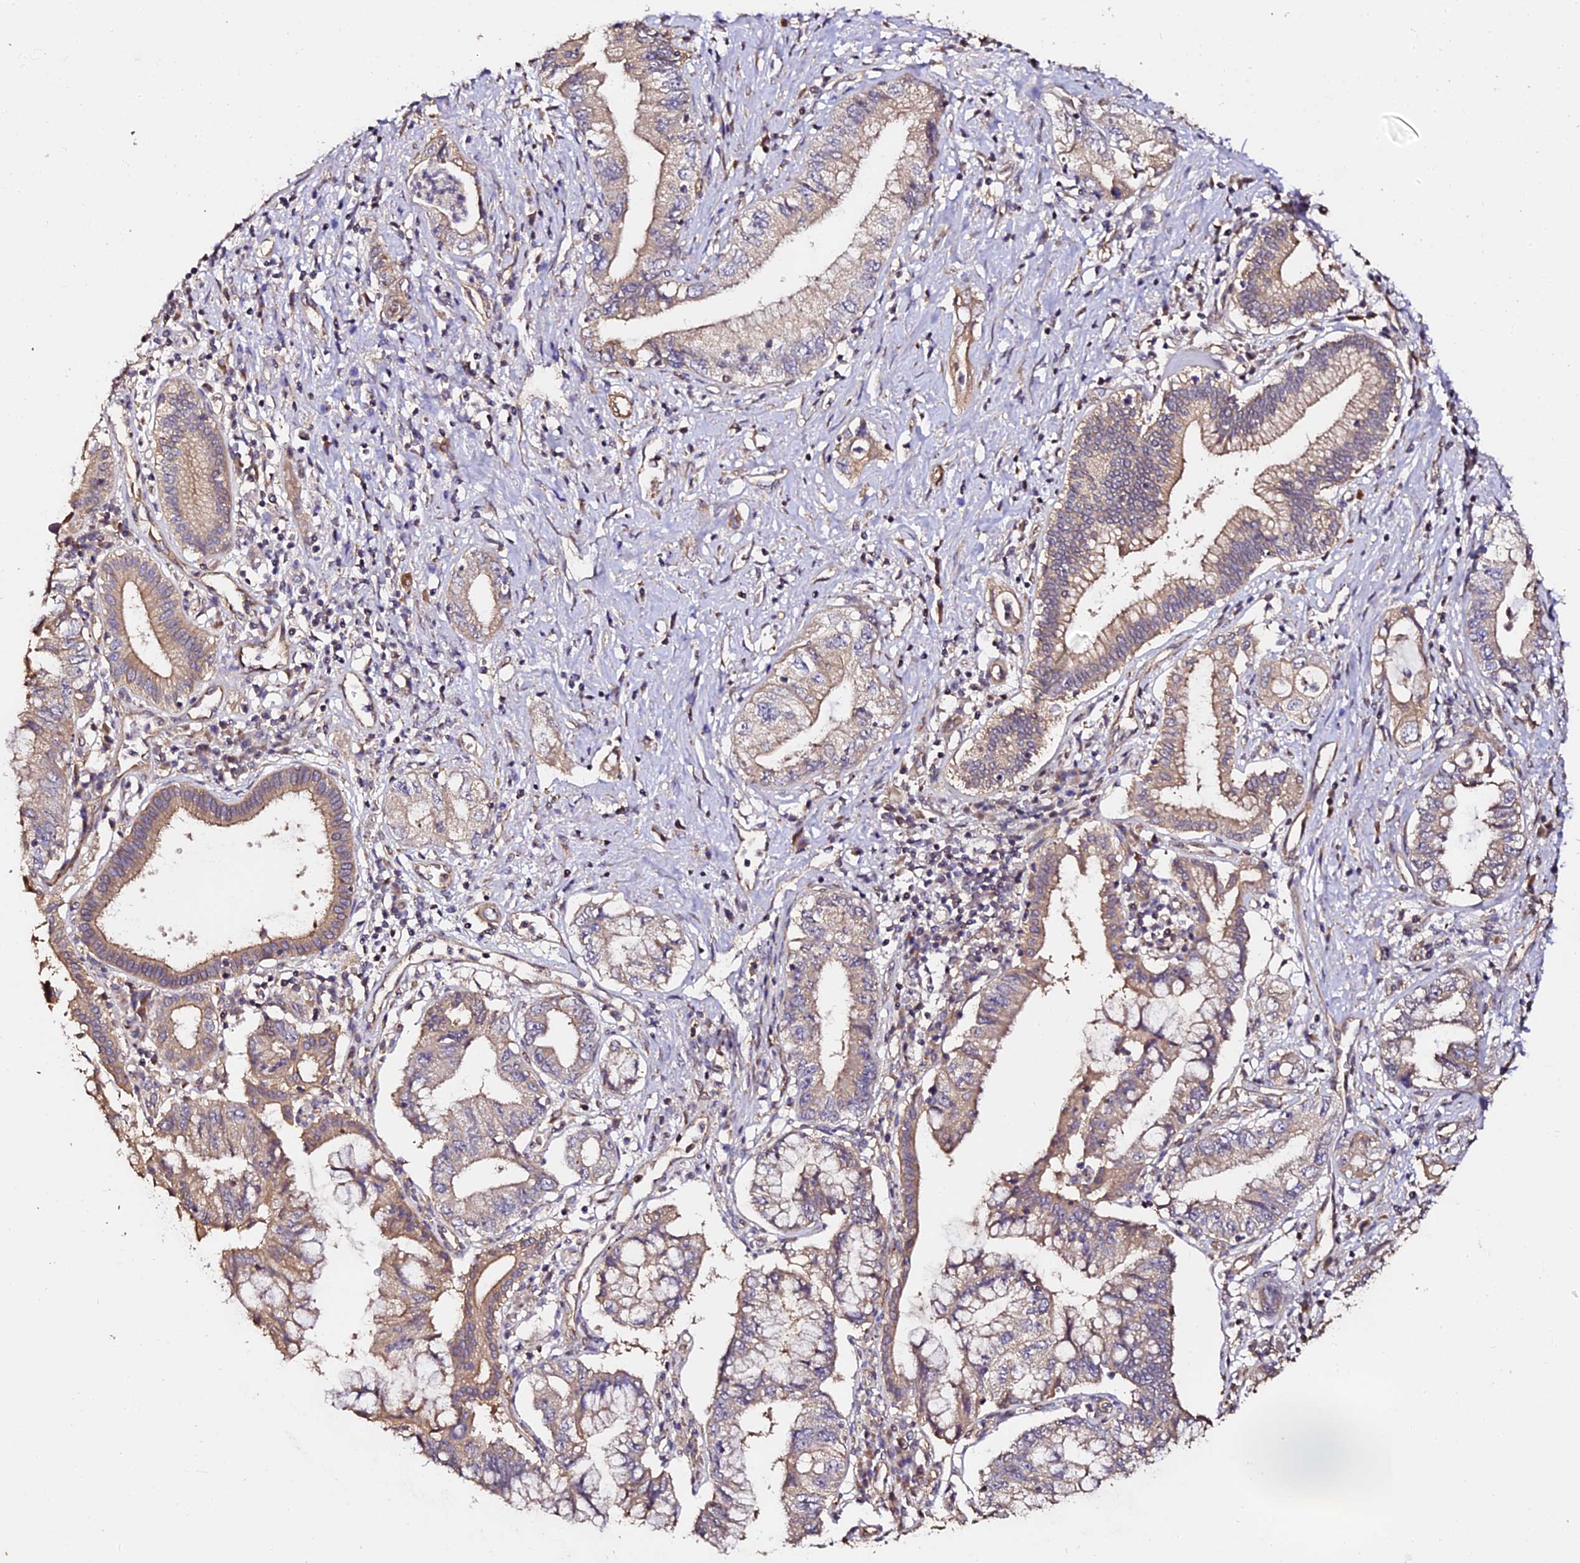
{"staining": {"intensity": "weak", "quantity": "25%-75%", "location": "cytoplasmic/membranous"}, "tissue": "pancreatic cancer", "cell_type": "Tumor cells", "image_type": "cancer", "snomed": [{"axis": "morphology", "description": "Adenocarcinoma, NOS"}, {"axis": "topography", "description": "Pancreas"}], "caption": "Protein expression analysis of pancreatic adenocarcinoma reveals weak cytoplasmic/membranous positivity in approximately 25%-75% of tumor cells.", "gene": "TDO2", "patient": {"sex": "female", "age": 73}}